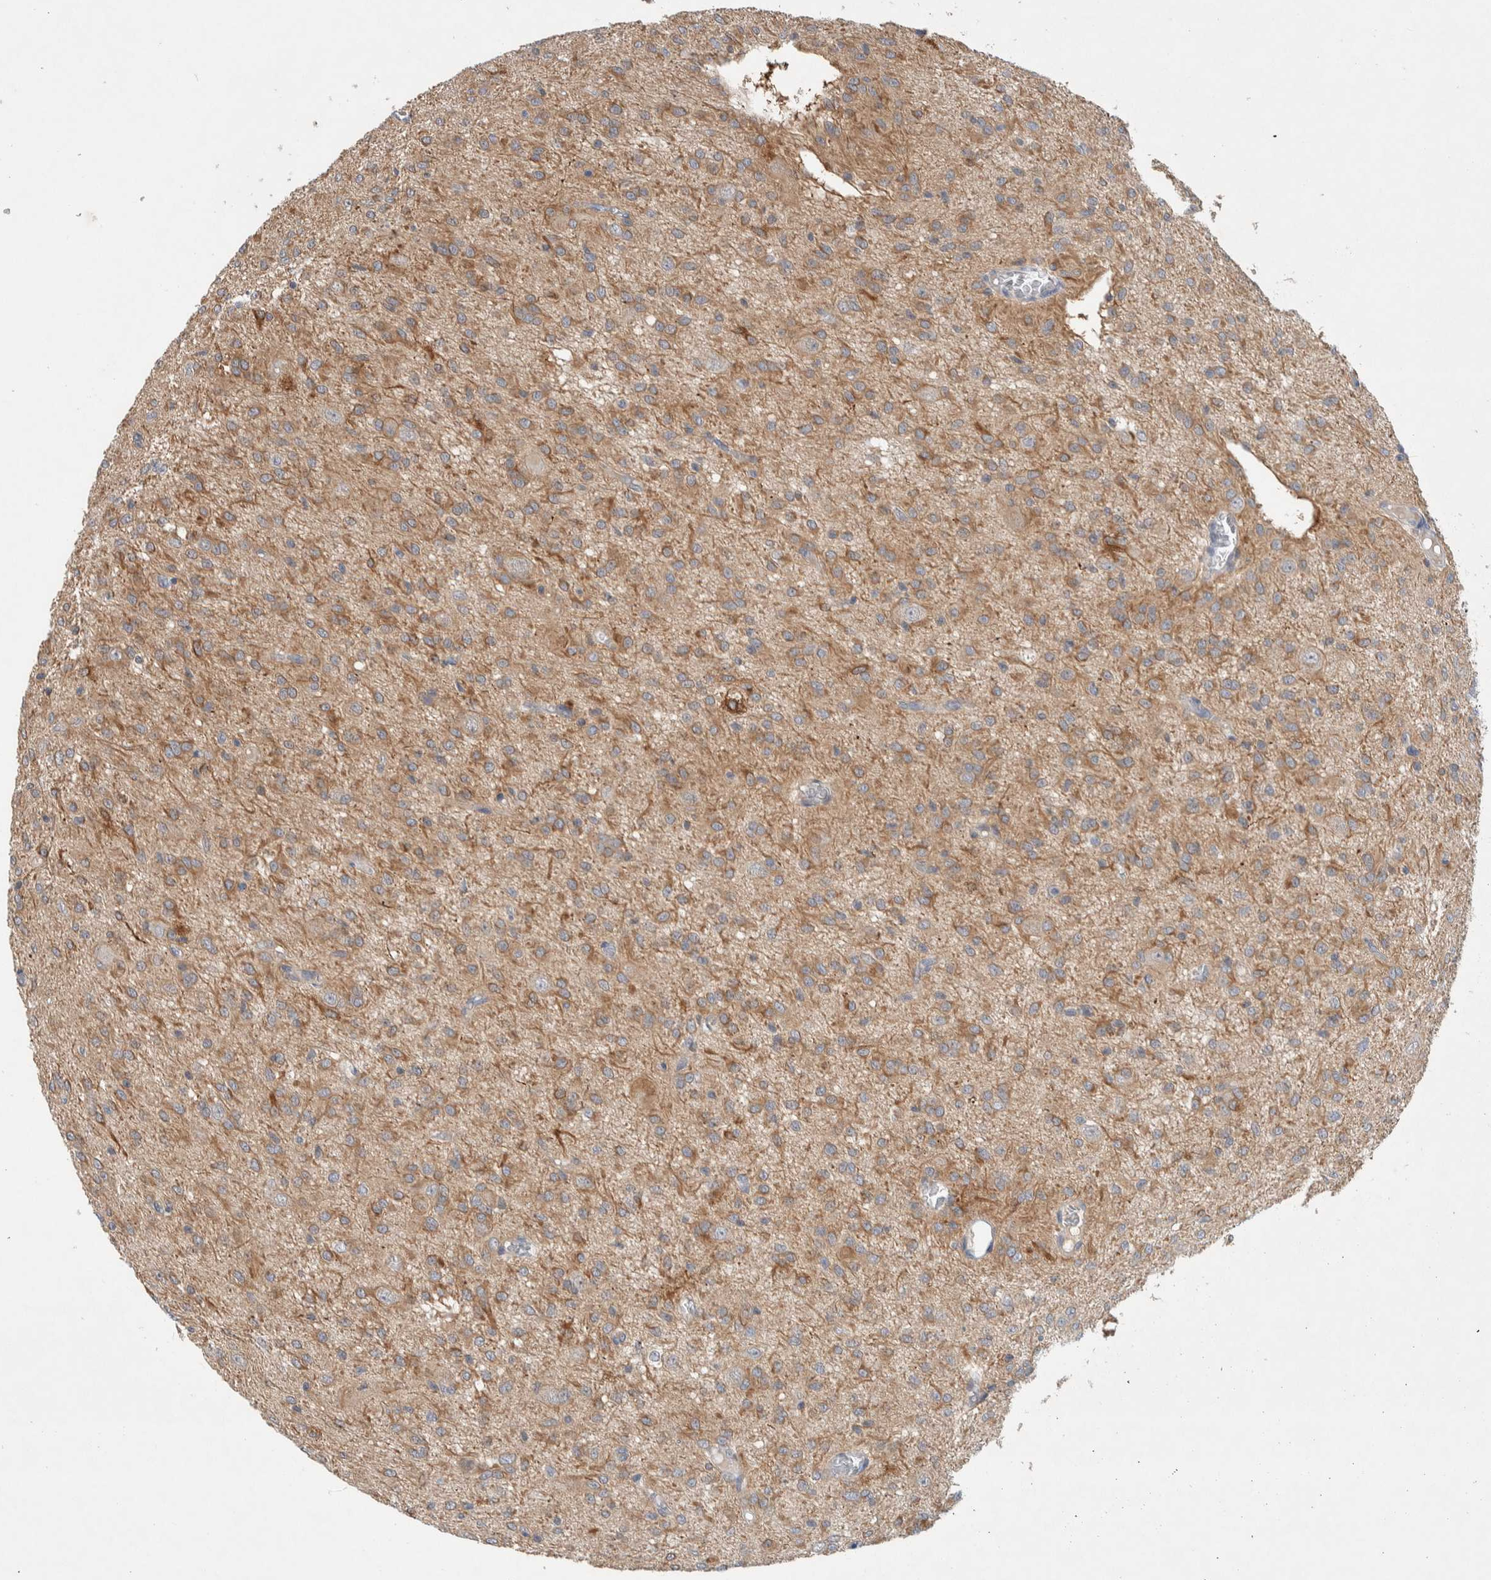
{"staining": {"intensity": "moderate", "quantity": "25%-75%", "location": "cytoplasmic/membranous"}, "tissue": "glioma", "cell_type": "Tumor cells", "image_type": "cancer", "snomed": [{"axis": "morphology", "description": "Glioma, malignant, High grade"}, {"axis": "topography", "description": "Brain"}], "caption": "About 25%-75% of tumor cells in human malignant high-grade glioma exhibit moderate cytoplasmic/membranous protein staining as visualized by brown immunohistochemical staining.", "gene": "DEPTOR", "patient": {"sex": "female", "age": 59}}